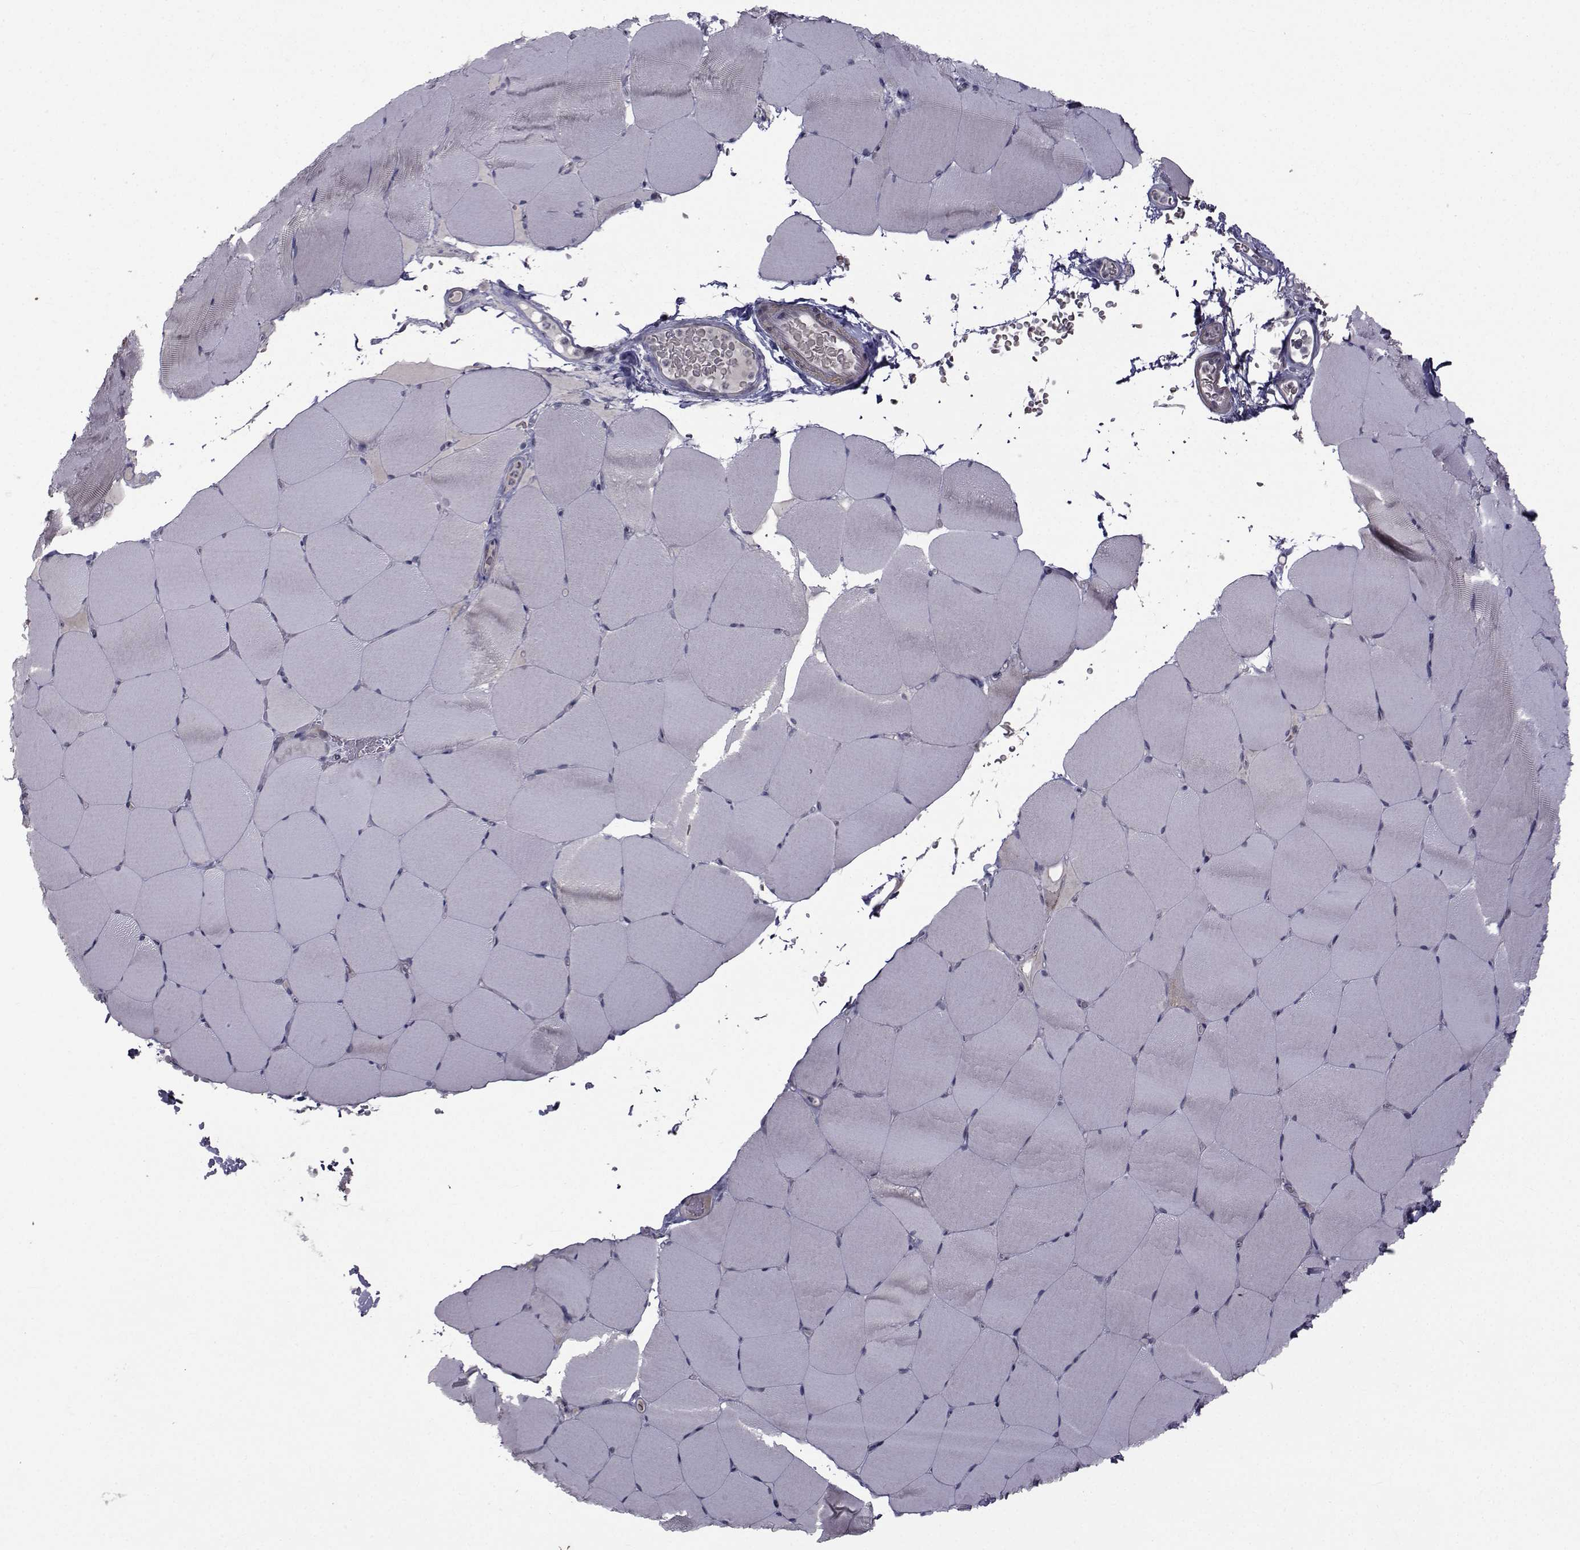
{"staining": {"intensity": "negative", "quantity": "none", "location": "none"}, "tissue": "skeletal muscle", "cell_type": "Myocytes", "image_type": "normal", "snomed": [{"axis": "morphology", "description": "Normal tissue, NOS"}, {"axis": "topography", "description": "Skeletal muscle"}], "caption": "Immunohistochemistry histopathology image of benign skeletal muscle stained for a protein (brown), which shows no staining in myocytes.", "gene": "FDXR", "patient": {"sex": "female", "age": 37}}